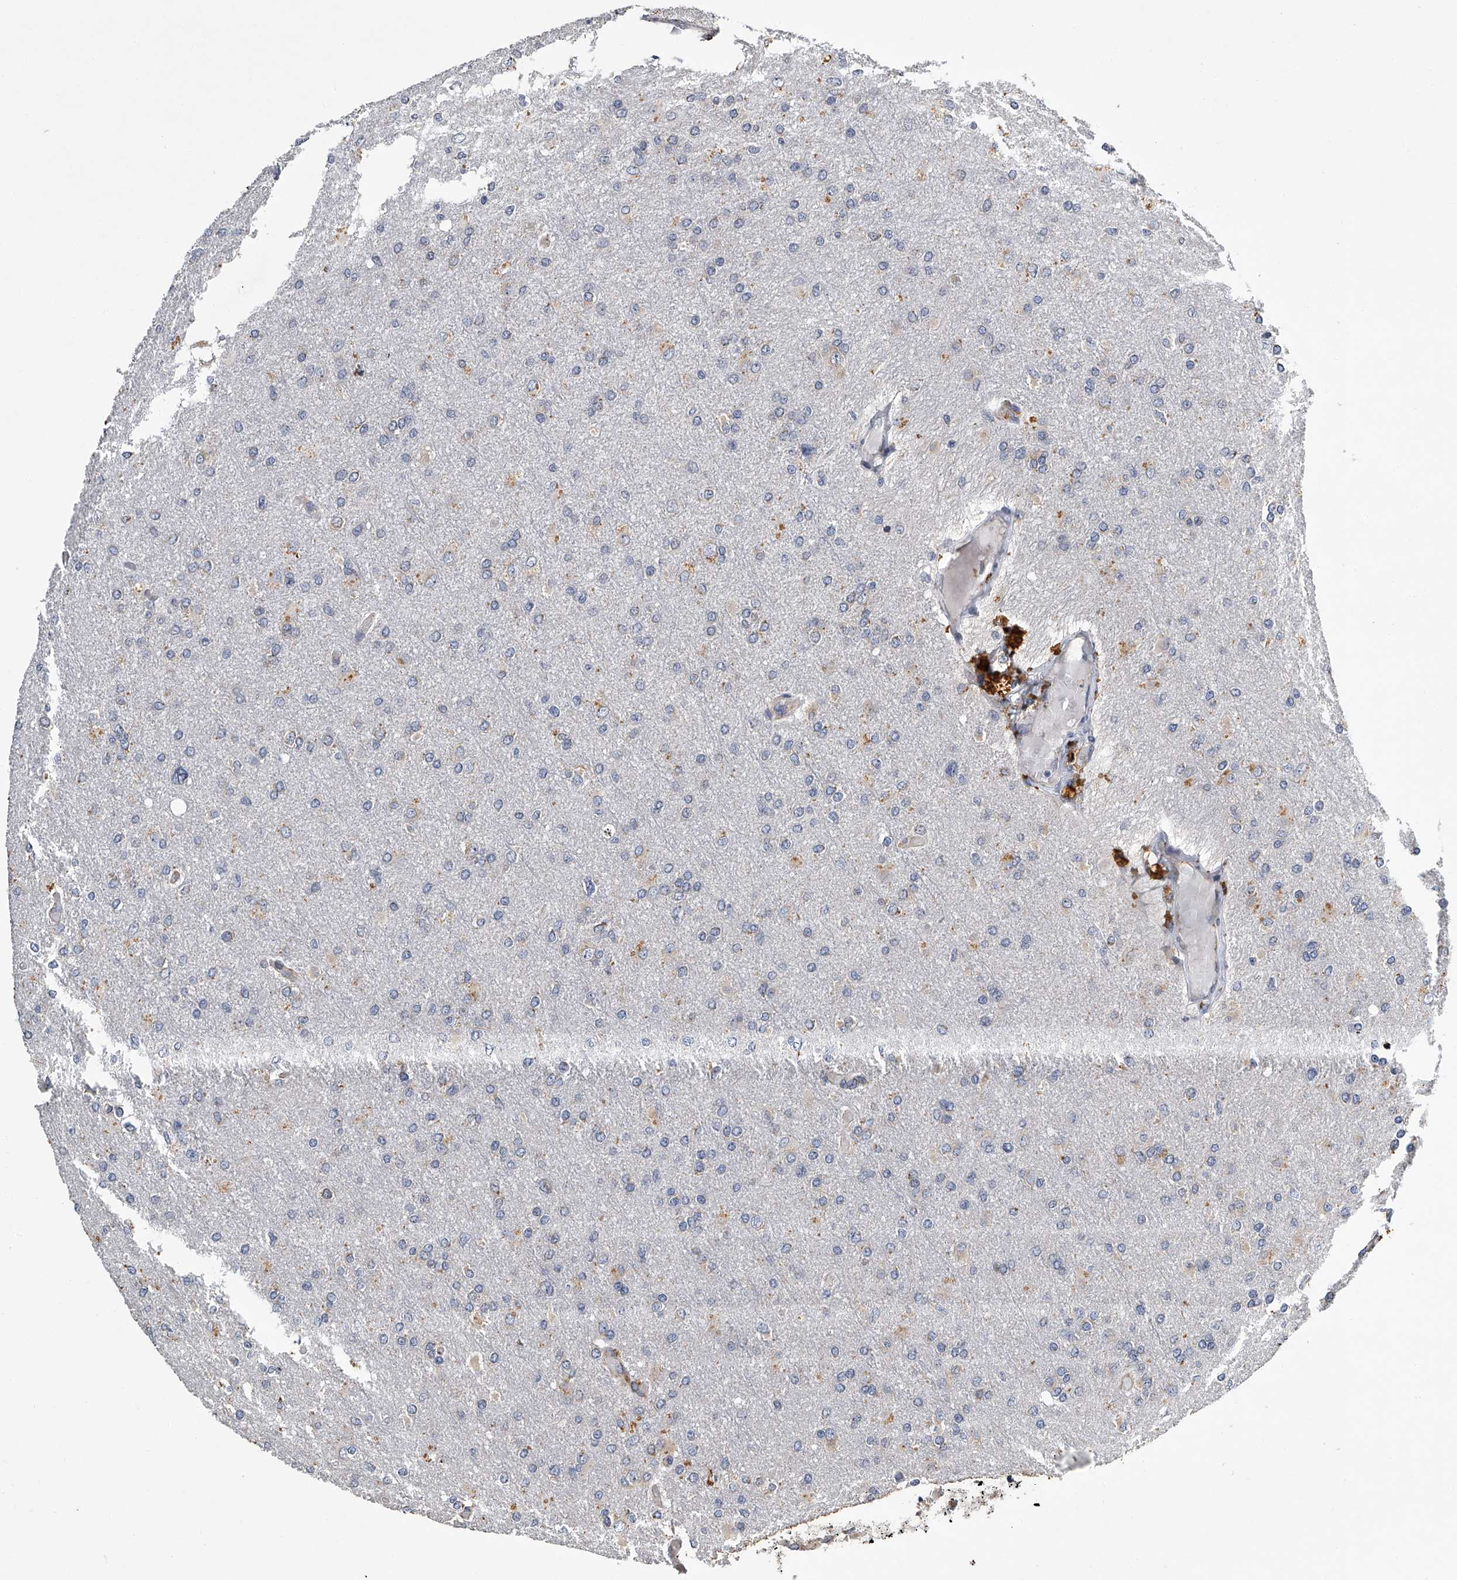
{"staining": {"intensity": "negative", "quantity": "none", "location": "none"}, "tissue": "glioma", "cell_type": "Tumor cells", "image_type": "cancer", "snomed": [{"axis": "morphology", "description": "Glioma, malignant, High grade"}, {"axis": "topography", "description": "Cerebral cortex"}], "caption": "Tumor cells are negative for protein expression in human glioma.", "gene": "TMEM63C", "patient": {"sex": "female", "age": 36}}